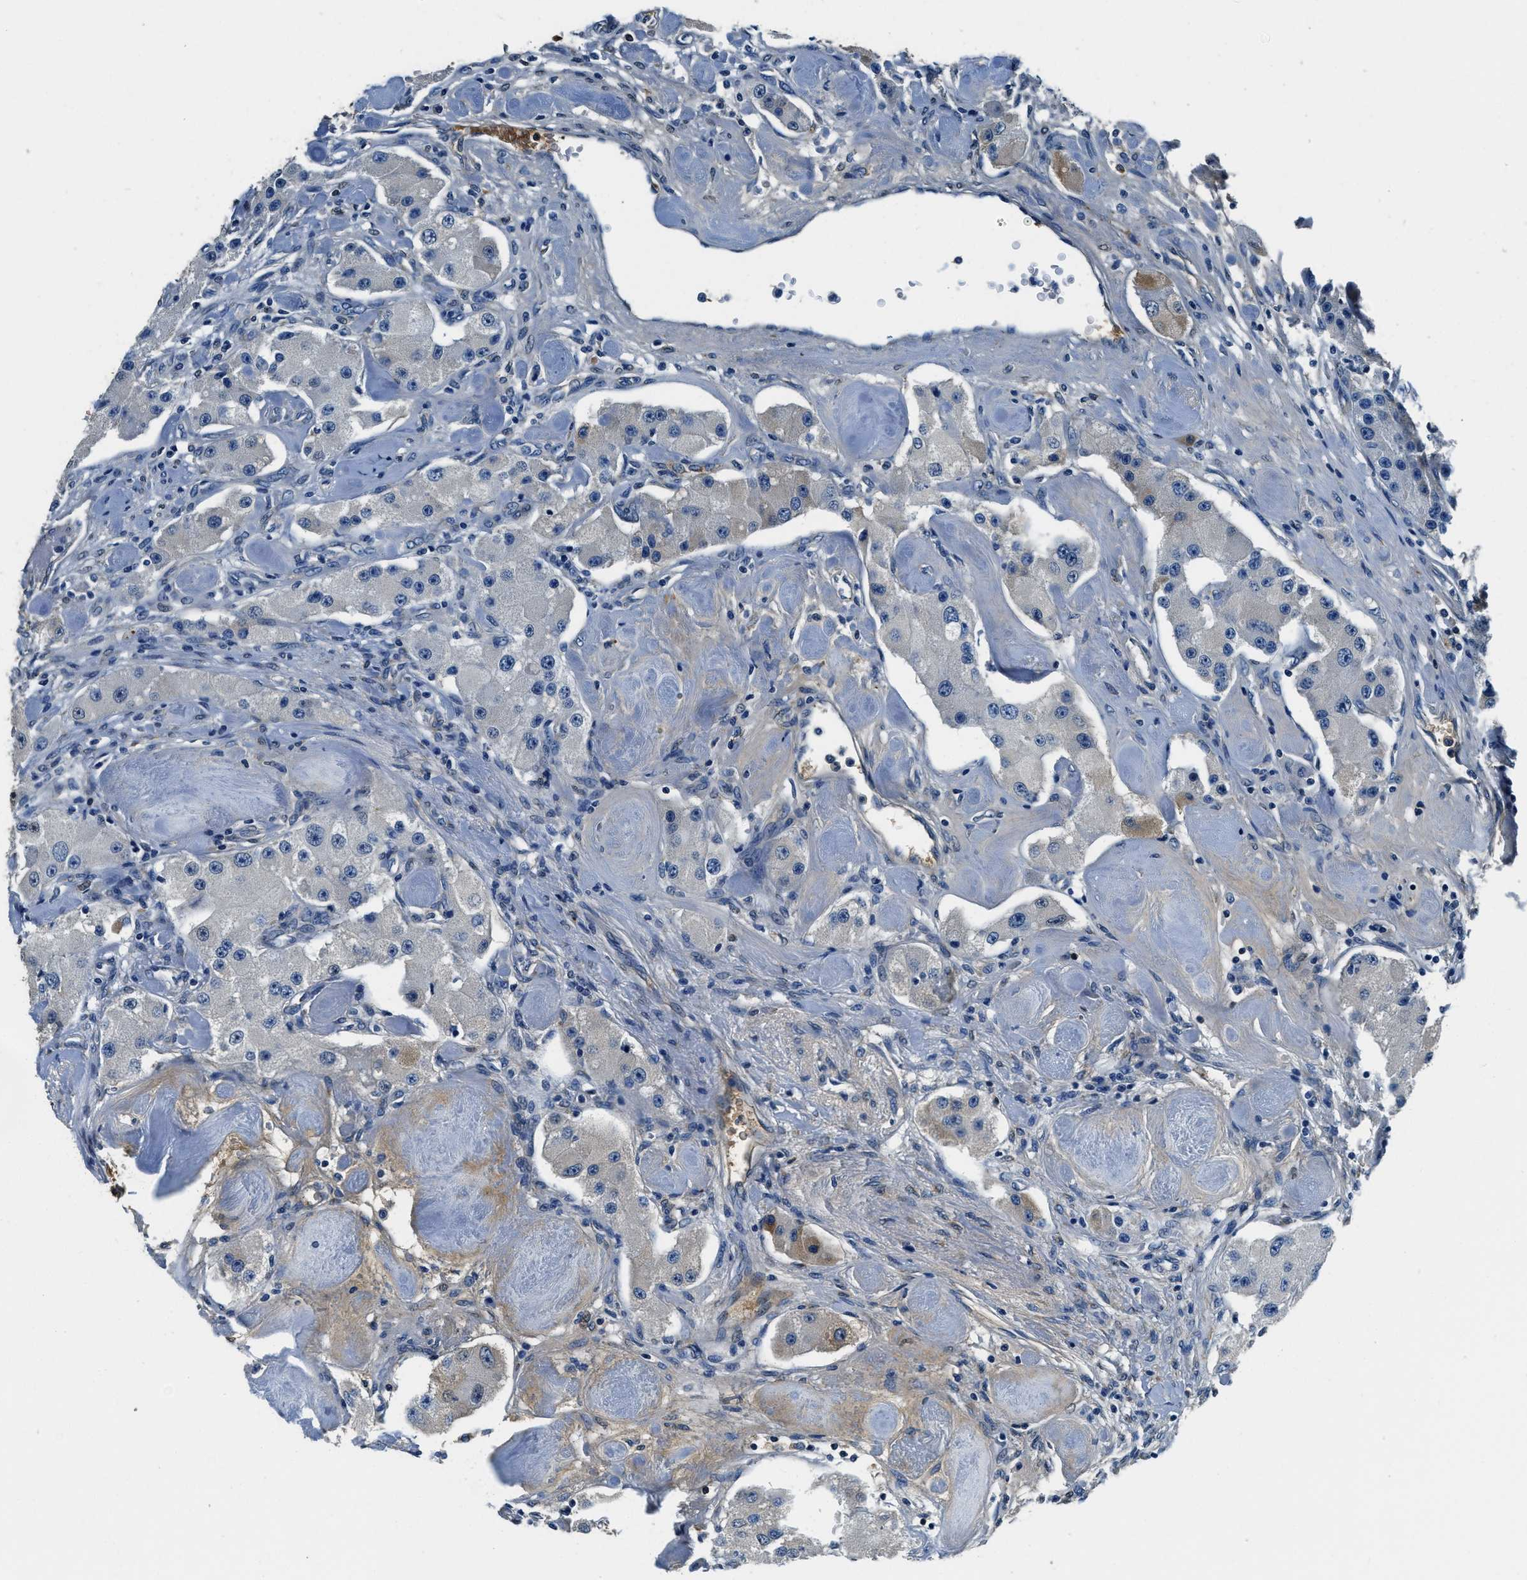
{"staining": {"intensity": "negative", "quantity": "none", "location": "none"}, "tissue": "carcinoid", "cell_type": "Tumor cells", "image_type": "cancer", "snomed": [{"axis": "morphology", "description": "Carcinoid, malignant, NOS"}, {"axis": "topography", "description": "Pancreas"}], "caption": "This is a histopathology image of immunohistochemistry (IHC) staining of carcinoid, which shows no positivity in tumor cells.", "gene": "TMEM186", "patient": {"sex": "male", "age": 41}}